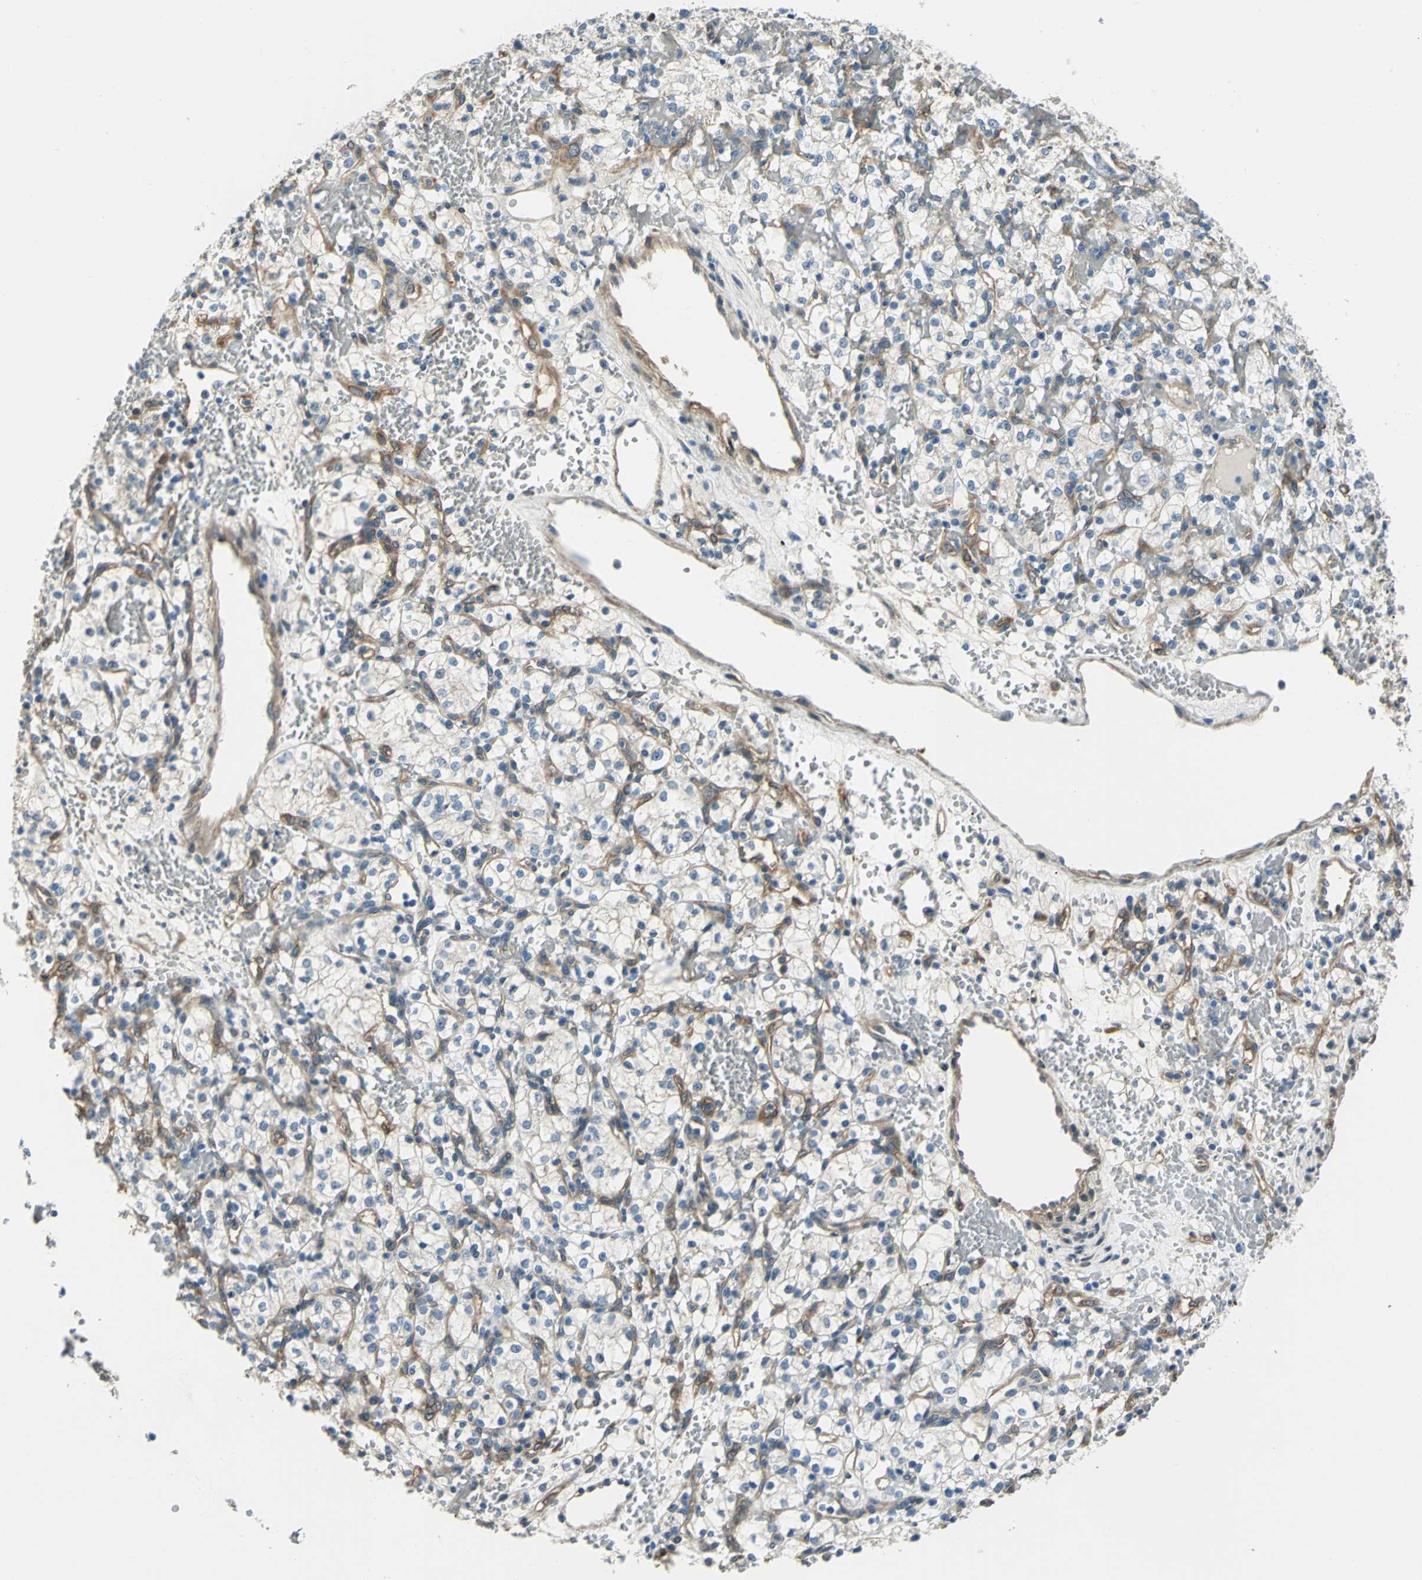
{"staining": {"intensity": "negative", "quantity": "none", "location": "none"}, "tissue": "renal cancer", "cell_type": "Tumor cells", "image_type": "cancer", "snomed": [{"axis": "morphology", "description": "Adenocarcinoma, NOS"}, {"axis": "topography", "description": "Kidney"}], "caption": "A high-resolution image shows immunohistochemistry staining of renal cancer (adenocarcinoma), which reveals no significant positivity in tumor cells. The staining was performed using DAB to visualize the protein expression in brown, while the nuclei were stained in blue with hematoxylin (Magnification: 20x).", "gene": "CDC42EP1", "patient": {"sex": "female", "age": 60}}